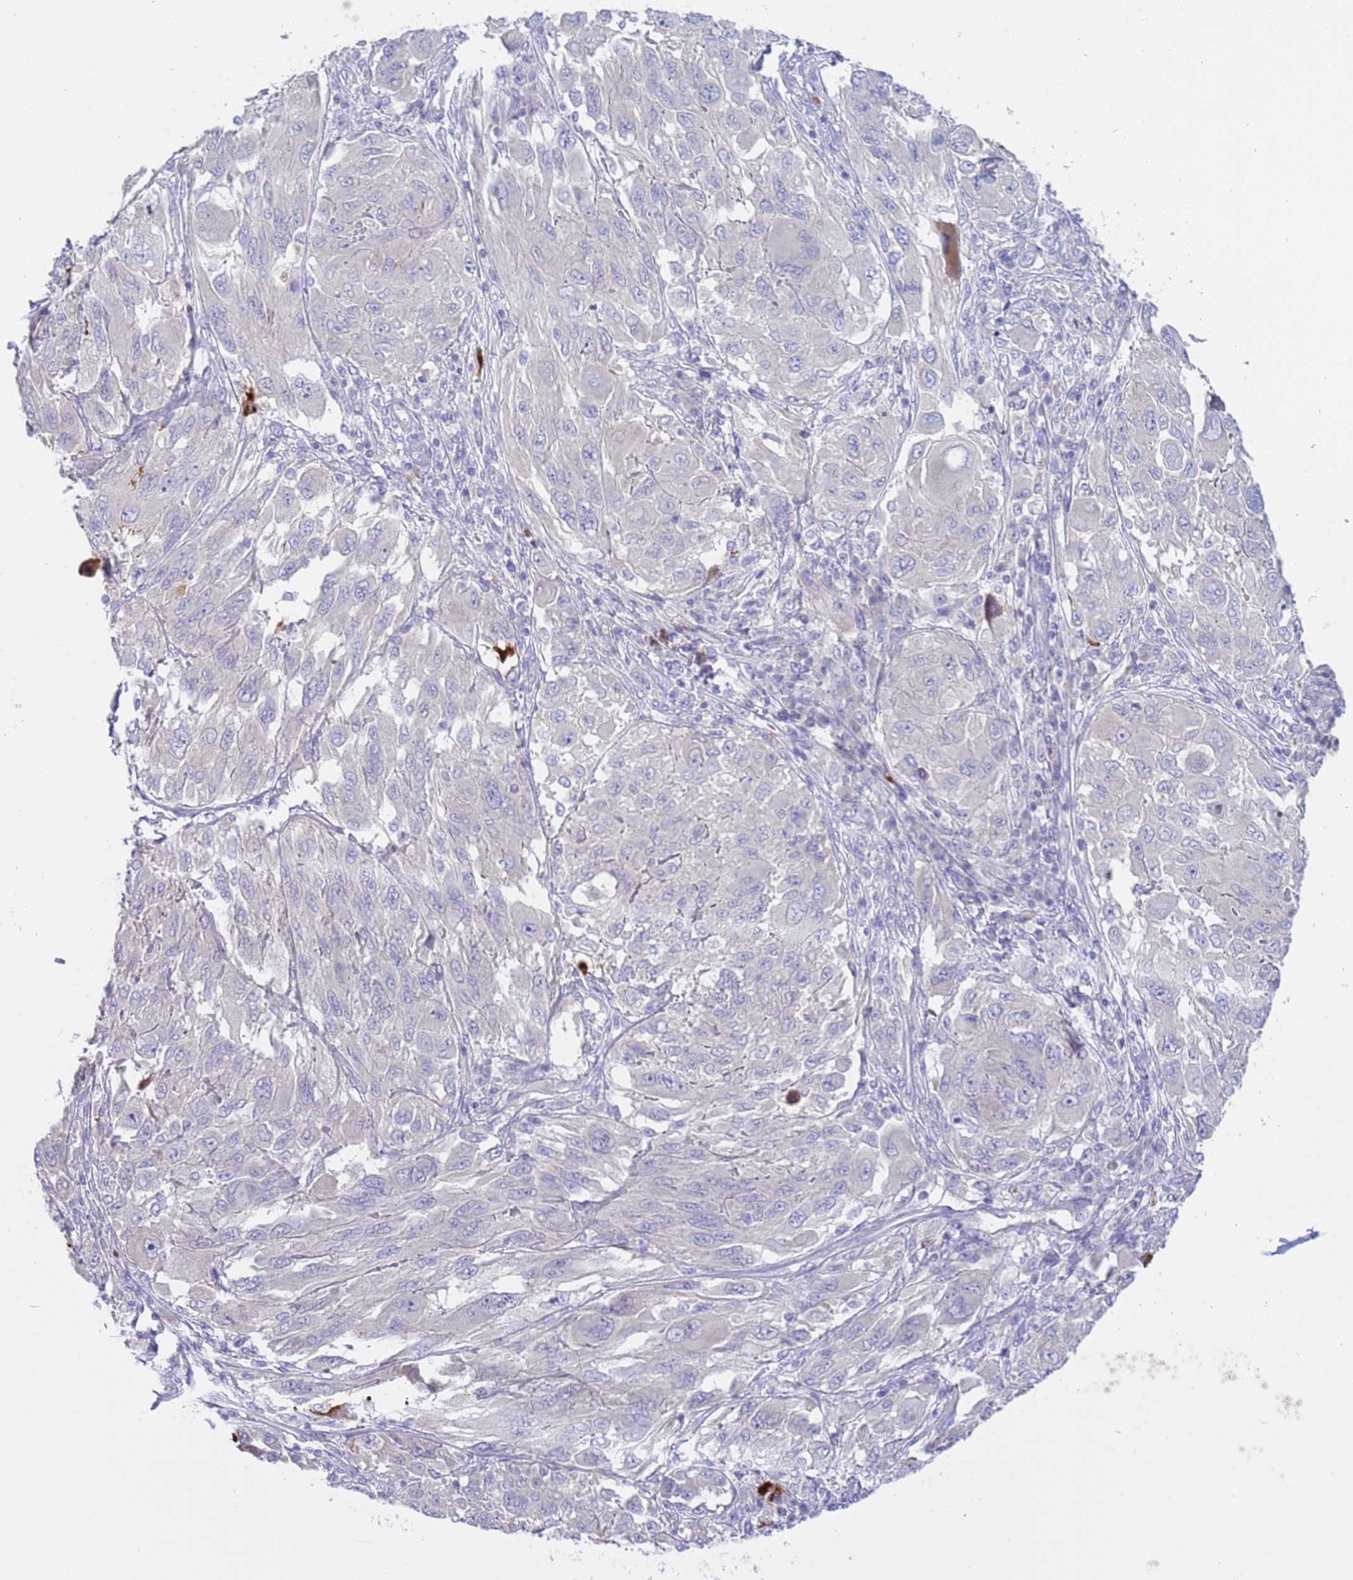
{"staining": {"intensity": "negative", "quantity": "none", "location": "none"}, "tissue": "melanoma", "cell_type": "Tumor cells", "image_type": "cancer", "snomed": [{"axis": "morphology", "description": "Malignant melanoma, NOS"}, {"axis": "topography", "description": "Skin"}], "caption": "Tumor cells are negative for protein expression in human malignant melanoma.", "gene": "C4orf46", "patient": {"sex": "female", "age": 91}}